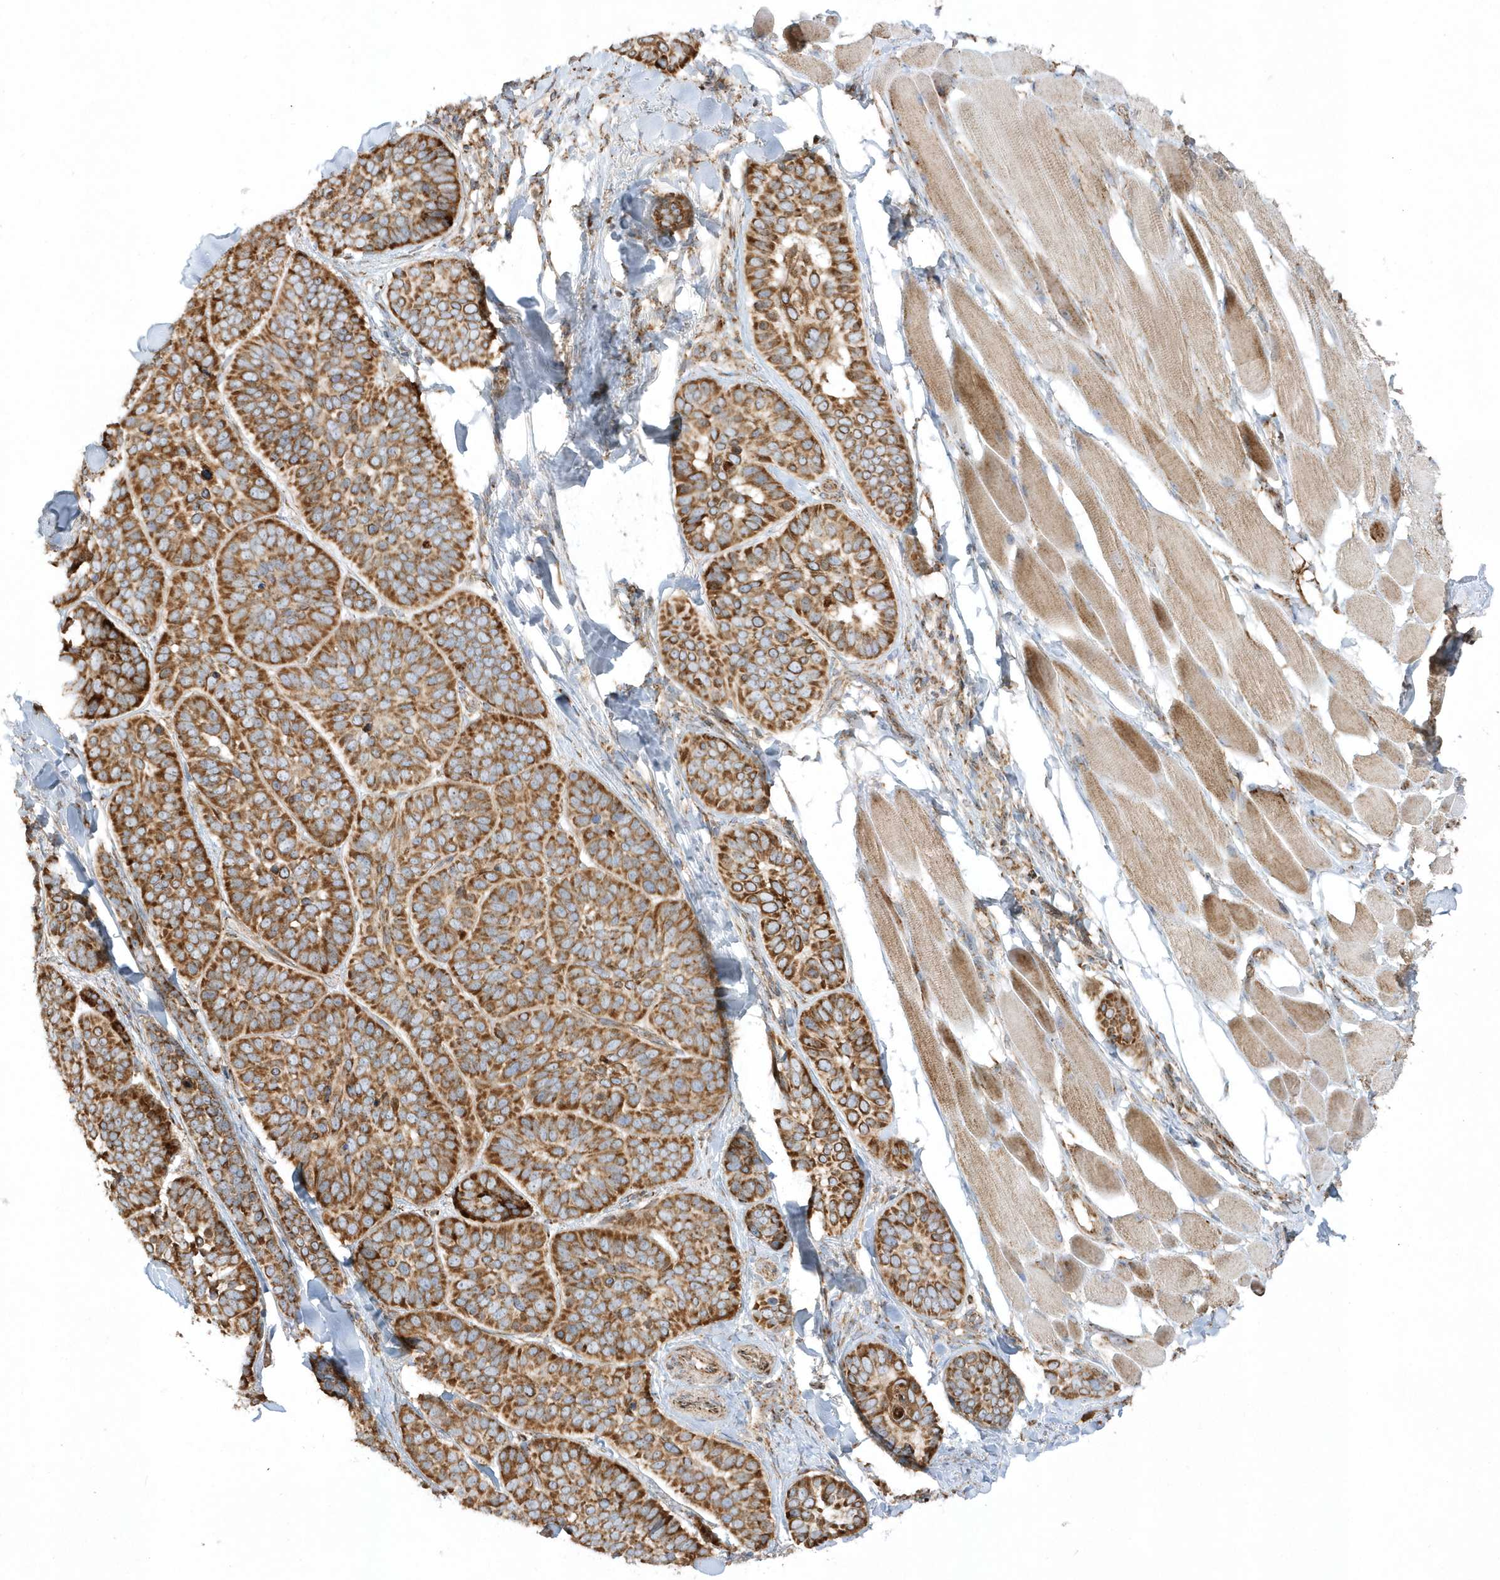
{"staining": {"intensity": "strong", "quantity": ">75%", "location": "cytoplasmic/membranous"}, "tissue": "skin cancer", "cell_type": "Tumor cells", "image_type": "cancer", "snomed": [{"axis": "morphology", "description": "Basal cell carcinoma"}, {"axis": "topography", "description": "Skin"}], "caption": "DAB (3,3'-diaminobenzidine) immunohistochemical staining of human skin cancer (basal cell carcinoma) exhibits strong cytoplasmic/membranous protein positivity in about >75% of tumor cells. (DAB (3,3'-diaminobenzidine) = brown stain, brightfield microscopy at high magnification).", "gene": "SH3BP2", "patient": {"sex": "male", "age": 62}}